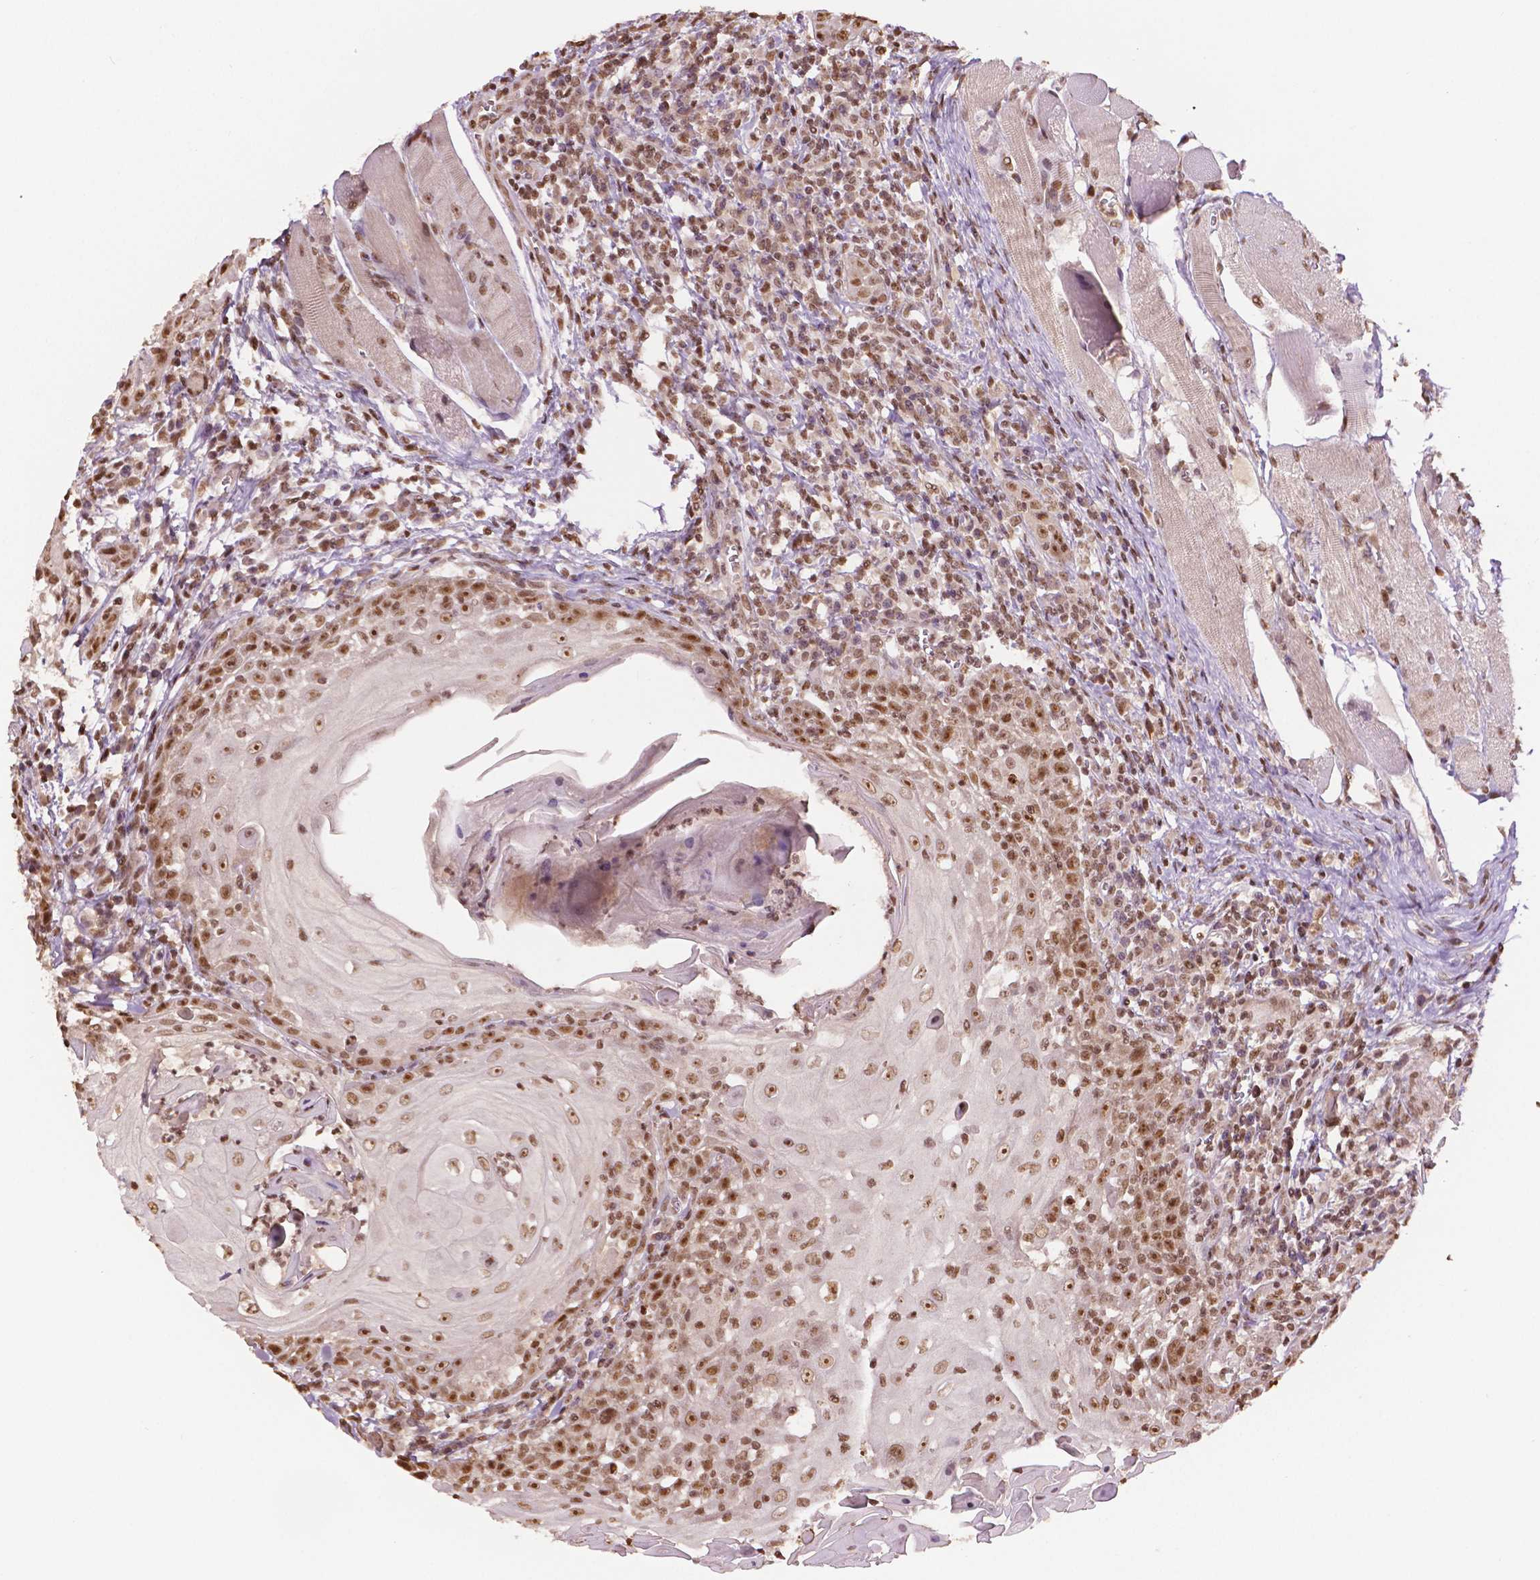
{"staining": {"intensity": "moderate", "quantity": ">75%", "location": "nuclear"}, "tissue": "head and neck cancer", "cell_type": "Tumor cells", "image_type": "cancer", "snomed": [{"axis": "morphology", "description": "Squamous cell carcinoma, NOS"}, {"axis": "topography", "description": "Head-Neck"}], "caption": "The immunohistochemical stain highlights moderate nuclear expression in tumor cells of head and neck squamous cell carcinoma tissue. (DAB (3,3'-diaminobenzidine) IHC, brown staining for protein, blue staining for nuclei).", "gene": "DEK", "patient": {"sex": "male", "age": 52}}